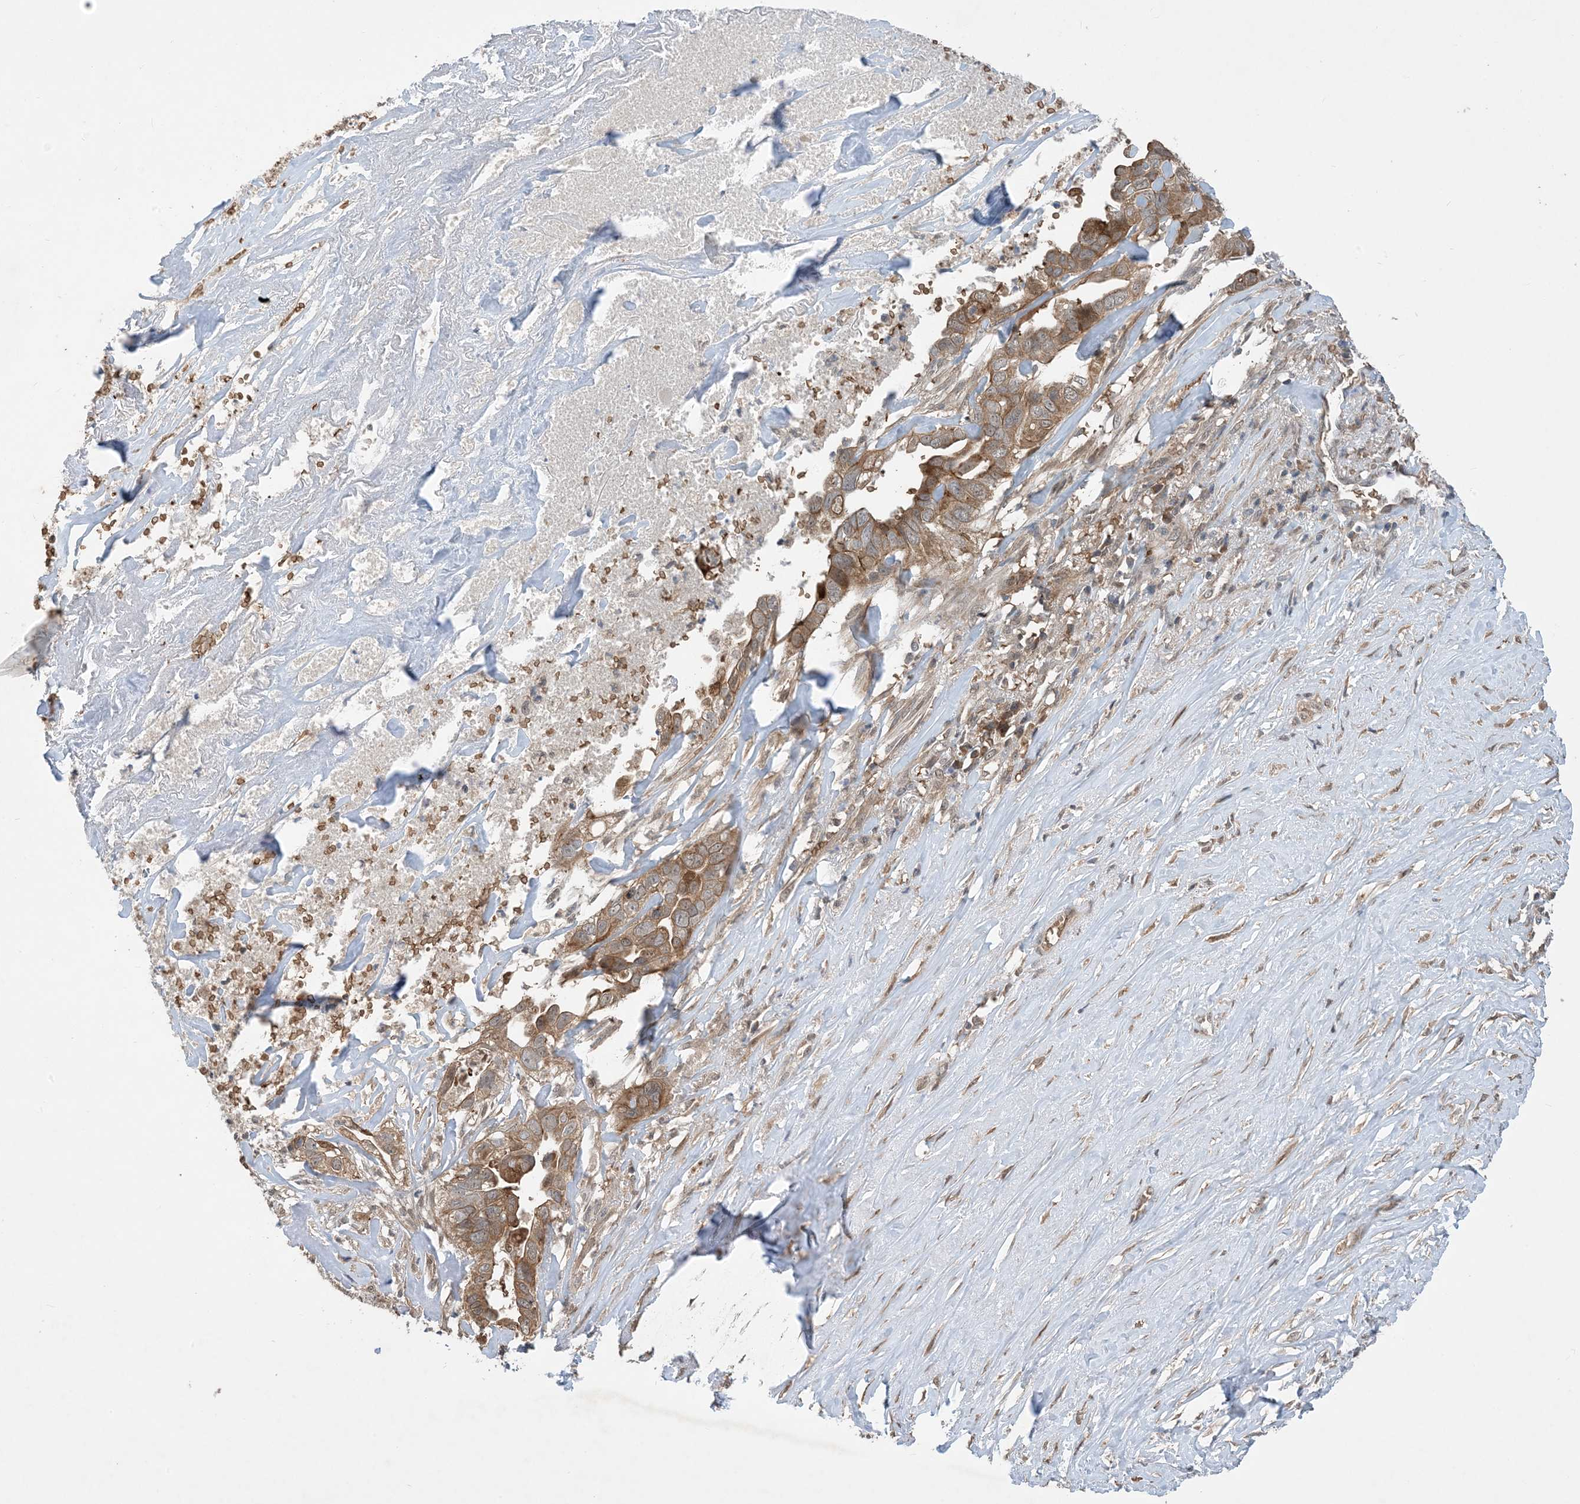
{"staining": {"intensity": "moderate", "quantity": ">75%", "location": "cytoplasmic/membranous"}, "tissue": "liver cancer", "cell_type": "Tumor cells", "image_type": "cancer", "snomed": [{"axis": "morphology", "description": "Cholangiocarcinoma"}, {"axis": "topography", "description": "Liver"}], "caption": "A brown stain highlights moderate cytoplasmic/membranous staining of a protein in liver cholangiocarcinoma tumor cells.", "gene": "PUSL1", "patient": {"sex": "female", "age": 79}}